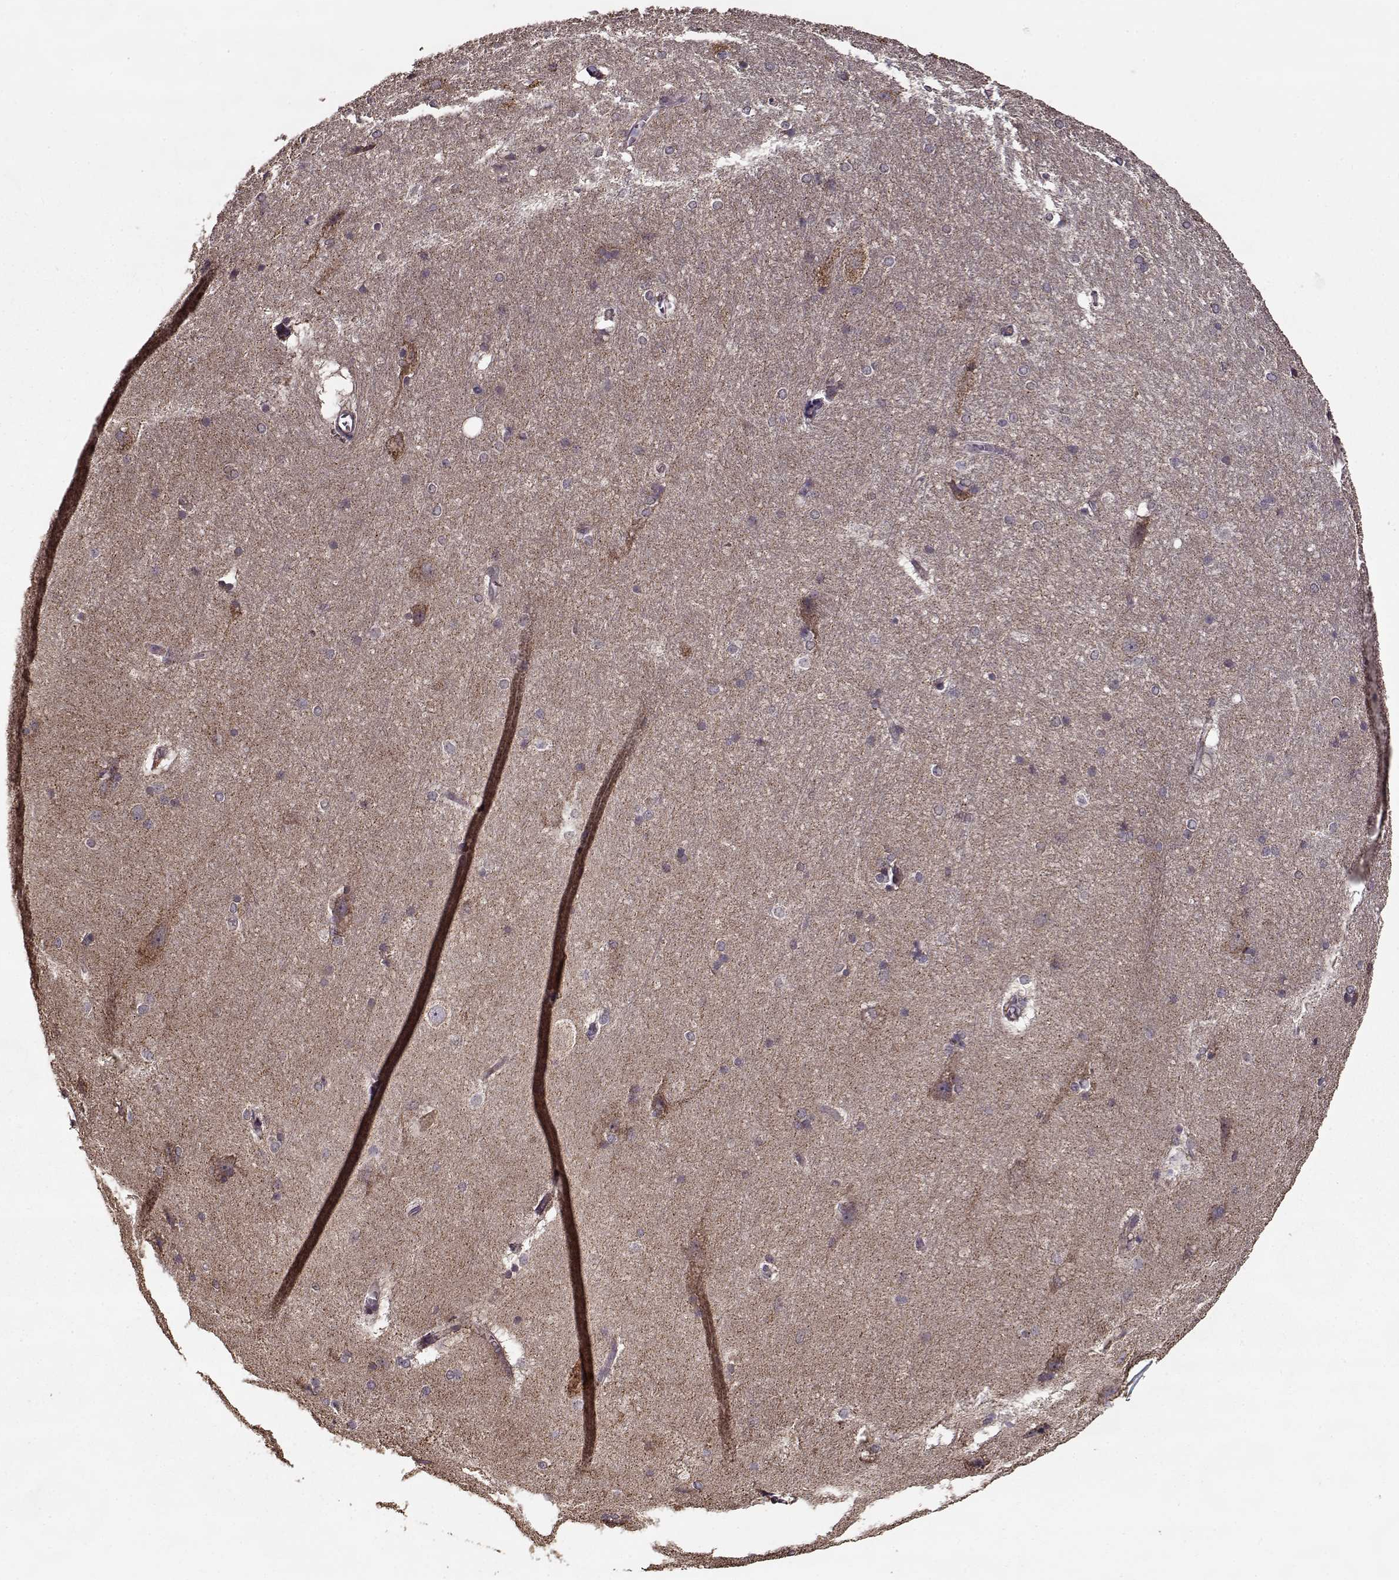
{"staining": {"intensity": "moderate", "quantity": "<25%", "location": "cytoplasmic/membranous"}, "tissue": "hippocampus", "cell_type": "Glial cells", "image_type": "normal", "snomed": [{"axis": "morphology", "description": "Normal tissue, NOS"}, {"axis": "topography", "description": "Cerebral cortex"}, {"axis": "topography", "description": "Hippocampus"}], "caption": "Moderate cytoplasmic/membranous expression is seen in approximately <25% of glial cells in benign hippocampus. (DAB = brown stain, brightfield microscopy at high magnification).", "gene": "IMMP1L", "patient": {"sex": "female", "age": 19}}